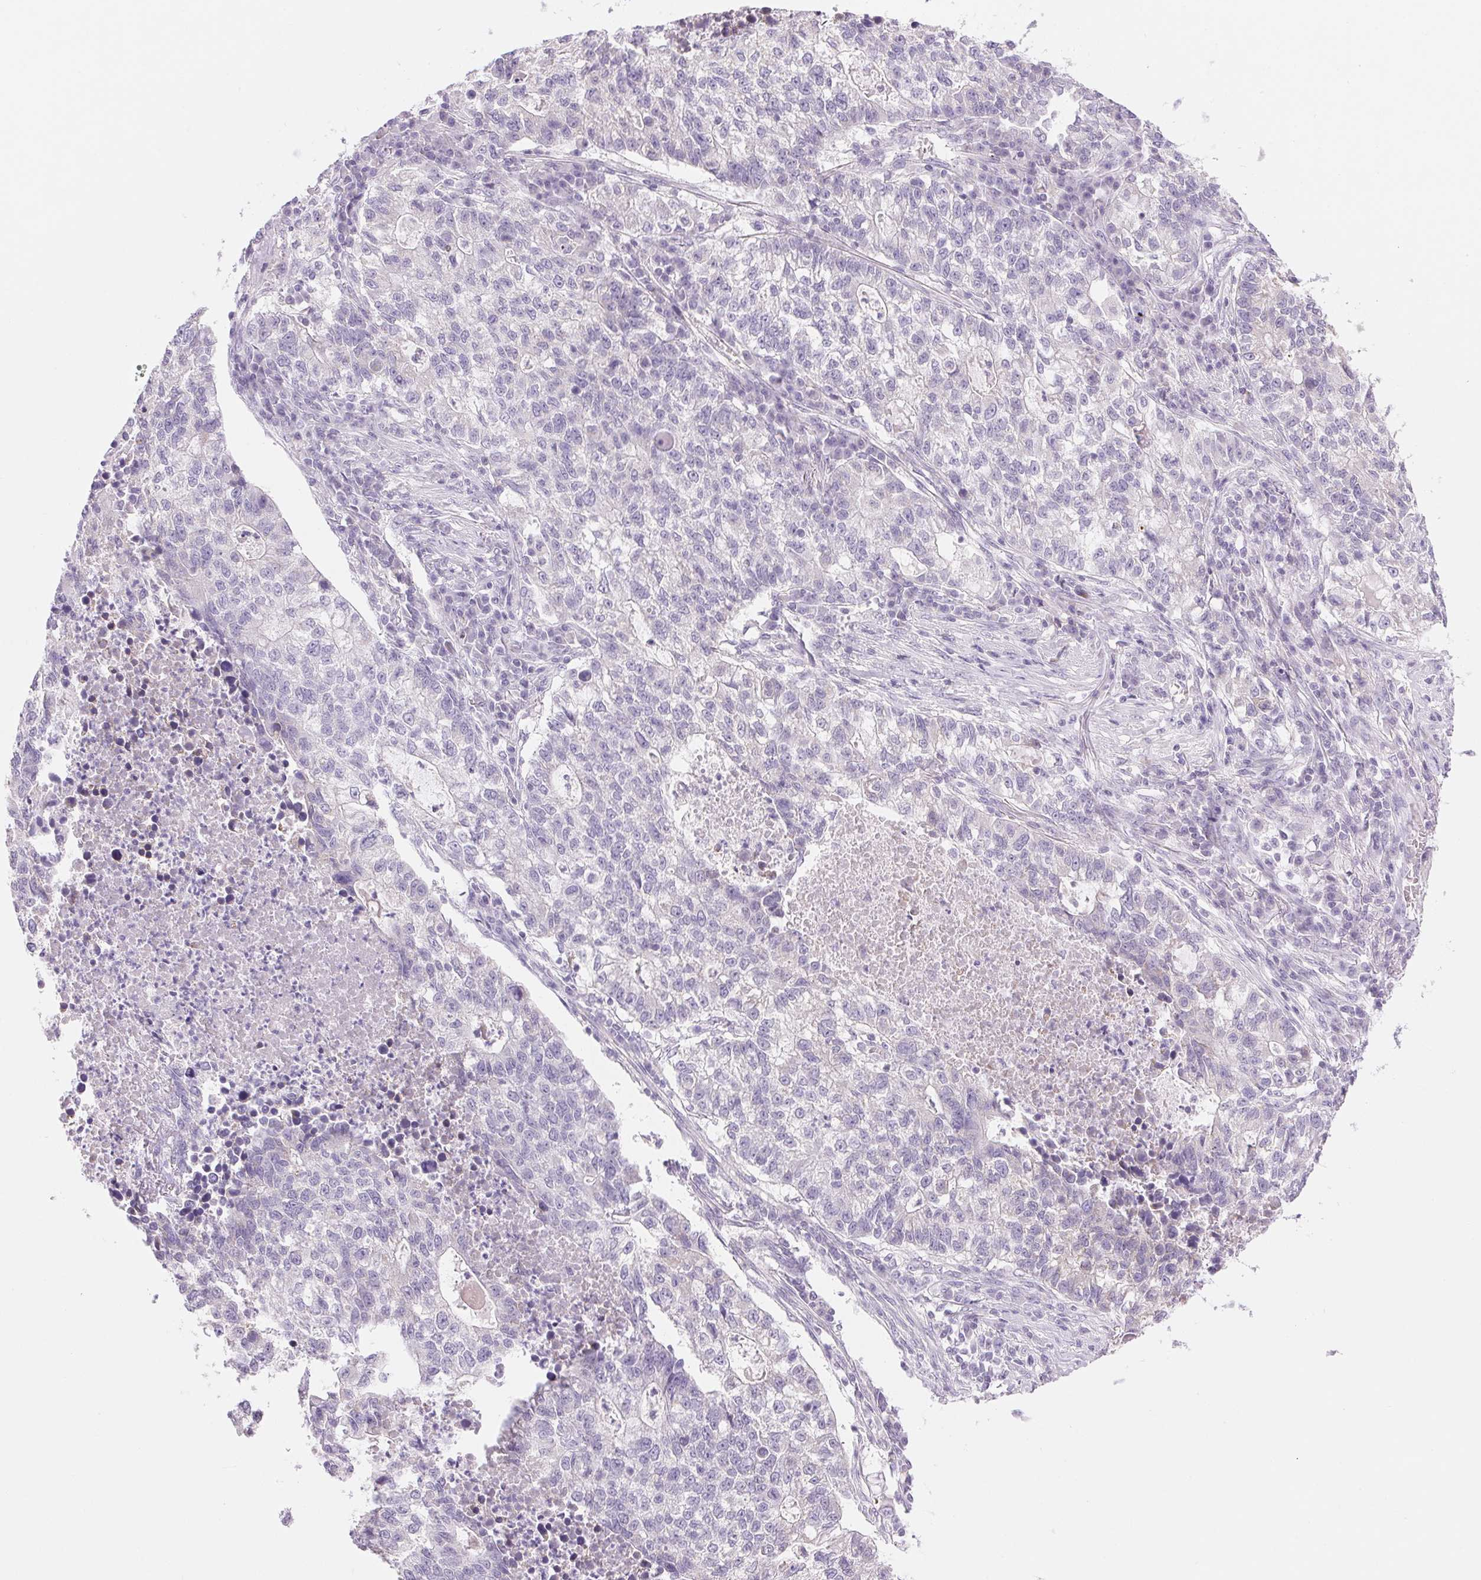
{"staining": {"intensity": "negative", "quantity": "none", "location": "none"}, "tissue": "lung cancer", "cell_type": "Tumor cells", "image_type": "cancer", "snomed": [{"axis": "morphology", "description": "Adenocarcinoma, NOS"}, {"axis": "topography", "description": "Lung"}], "caption": "An immunohistochemistry micrograph of lung adenocarcinoma is shown. There is no staining in tumor cells of lung adenocarcinoma. (DAB IHC with hematoxylin counter stain).", "gene": "CYP11B1", "patient": {"sex": "male", "age": 57}}